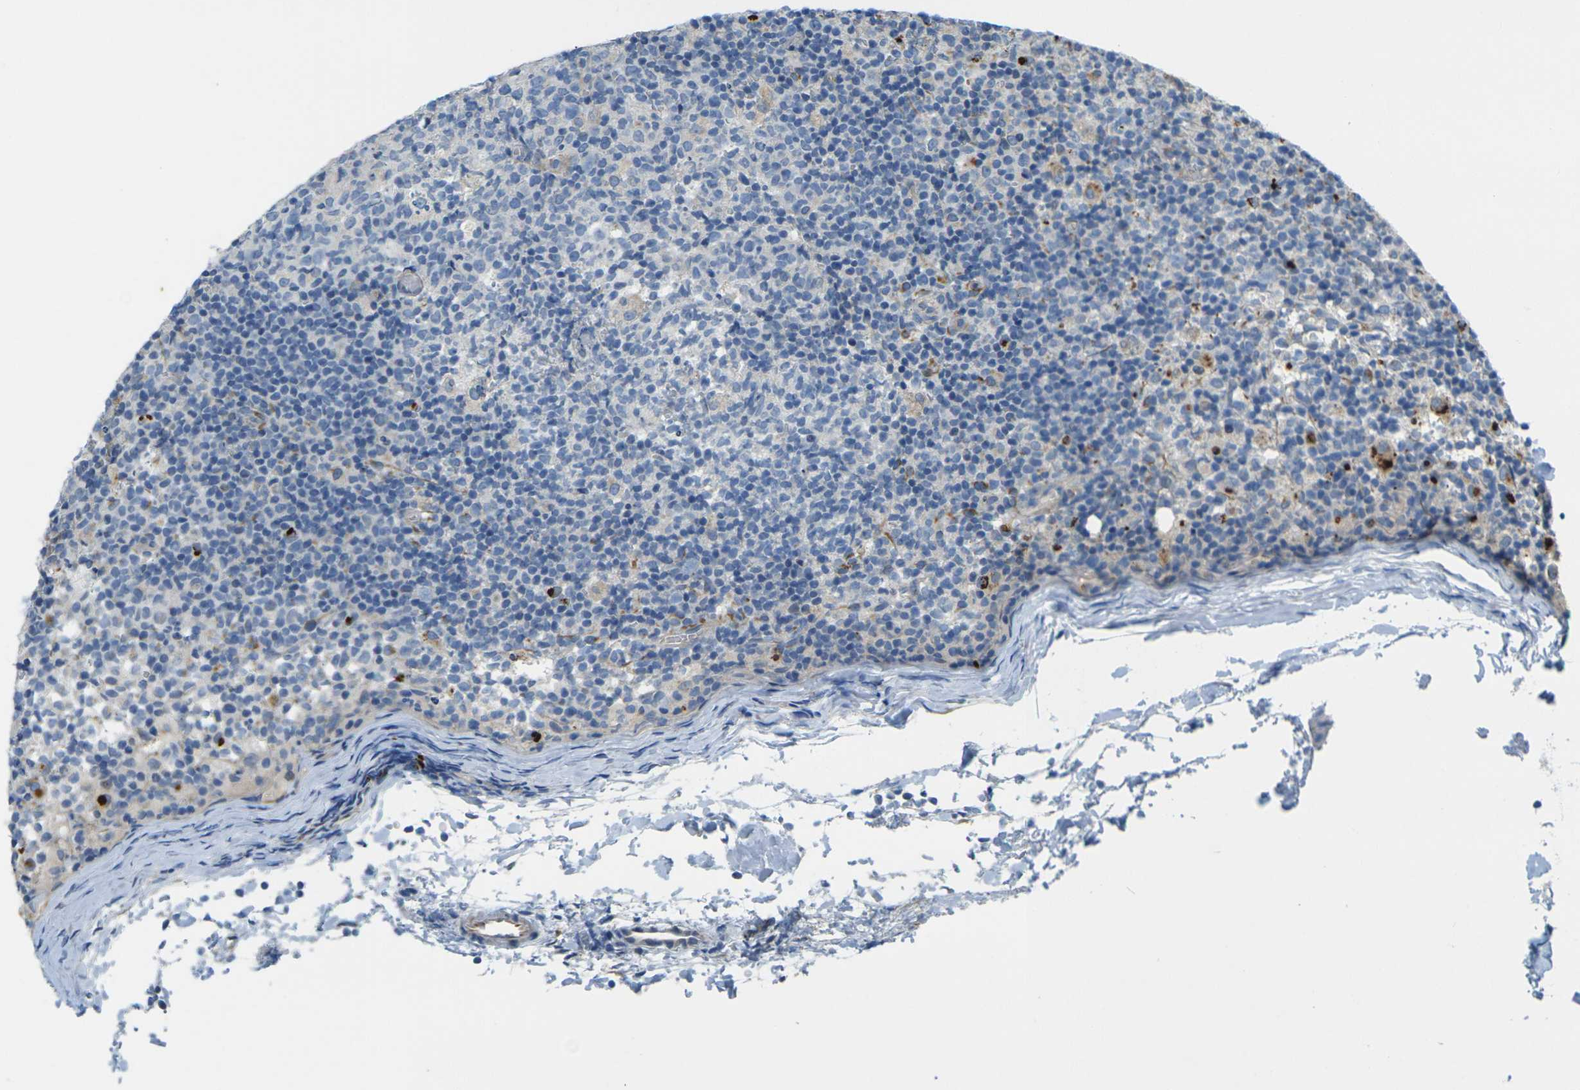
{"staining": {"intensity": "negative", "quantity": "none", "location": "none"}, "tissue": "lymph node", "cell_type": "Germinal center cells", "image_type": "normal", "snomed": [{"axis": "morphology", "description": "Normal tissue, NOS"}, {"axis": "morphology", "description": "Inflammation, NOS"}, {"axis": "topography", "description": "Lymph node"}], "caption": "Immunohistochemistry micrograph of normal lymph node: lymph node stained with DAB (3,3'-diaminobenzidine) shows no significant protein positivity in germinal center cells.", "gene": "CYP2C8", "patient": {"sex": "male", "age": 55}}